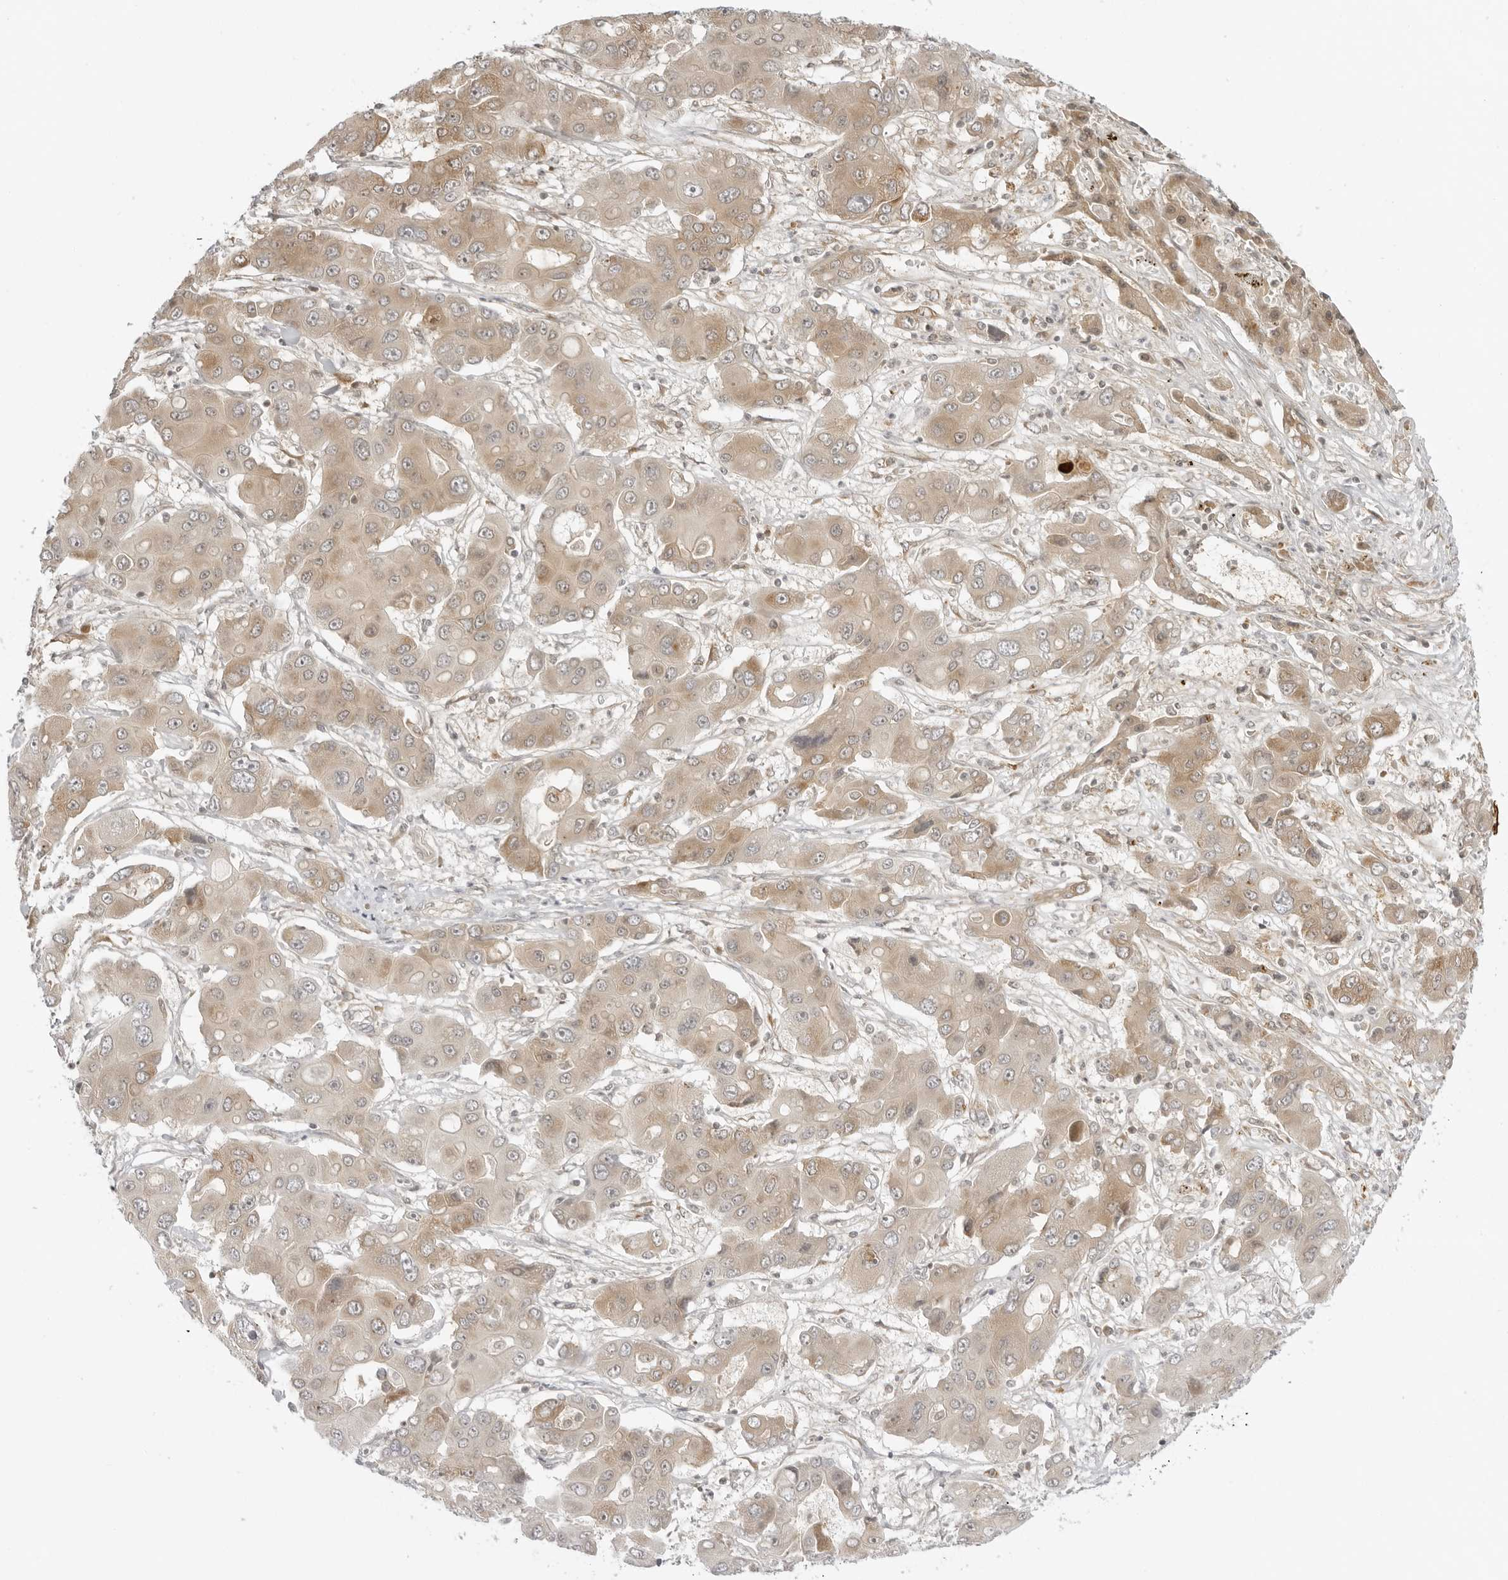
{"staining": {"intensity": "moderate", "quantity": ">75%", "location": "cytoplasmic/membranous"}, "tissue": "liver cancer", "cell_type": "Tumor cells", "image_type": "cancer", "snomed": [{"axis": "morphology", "description": "Cholangiocarcinoma"}, {"axis": "topography", "description": "Liver"}], "caption": "DAB (3,3'-diaminobenzidine) immunohistochemical staining of liver cancer reveals moderate cytoplasmic/membranous protein positivity in about >75% of tumor cells.", "gene": "PRRC2C", "patient": {"sex": "male", "age": 67}}